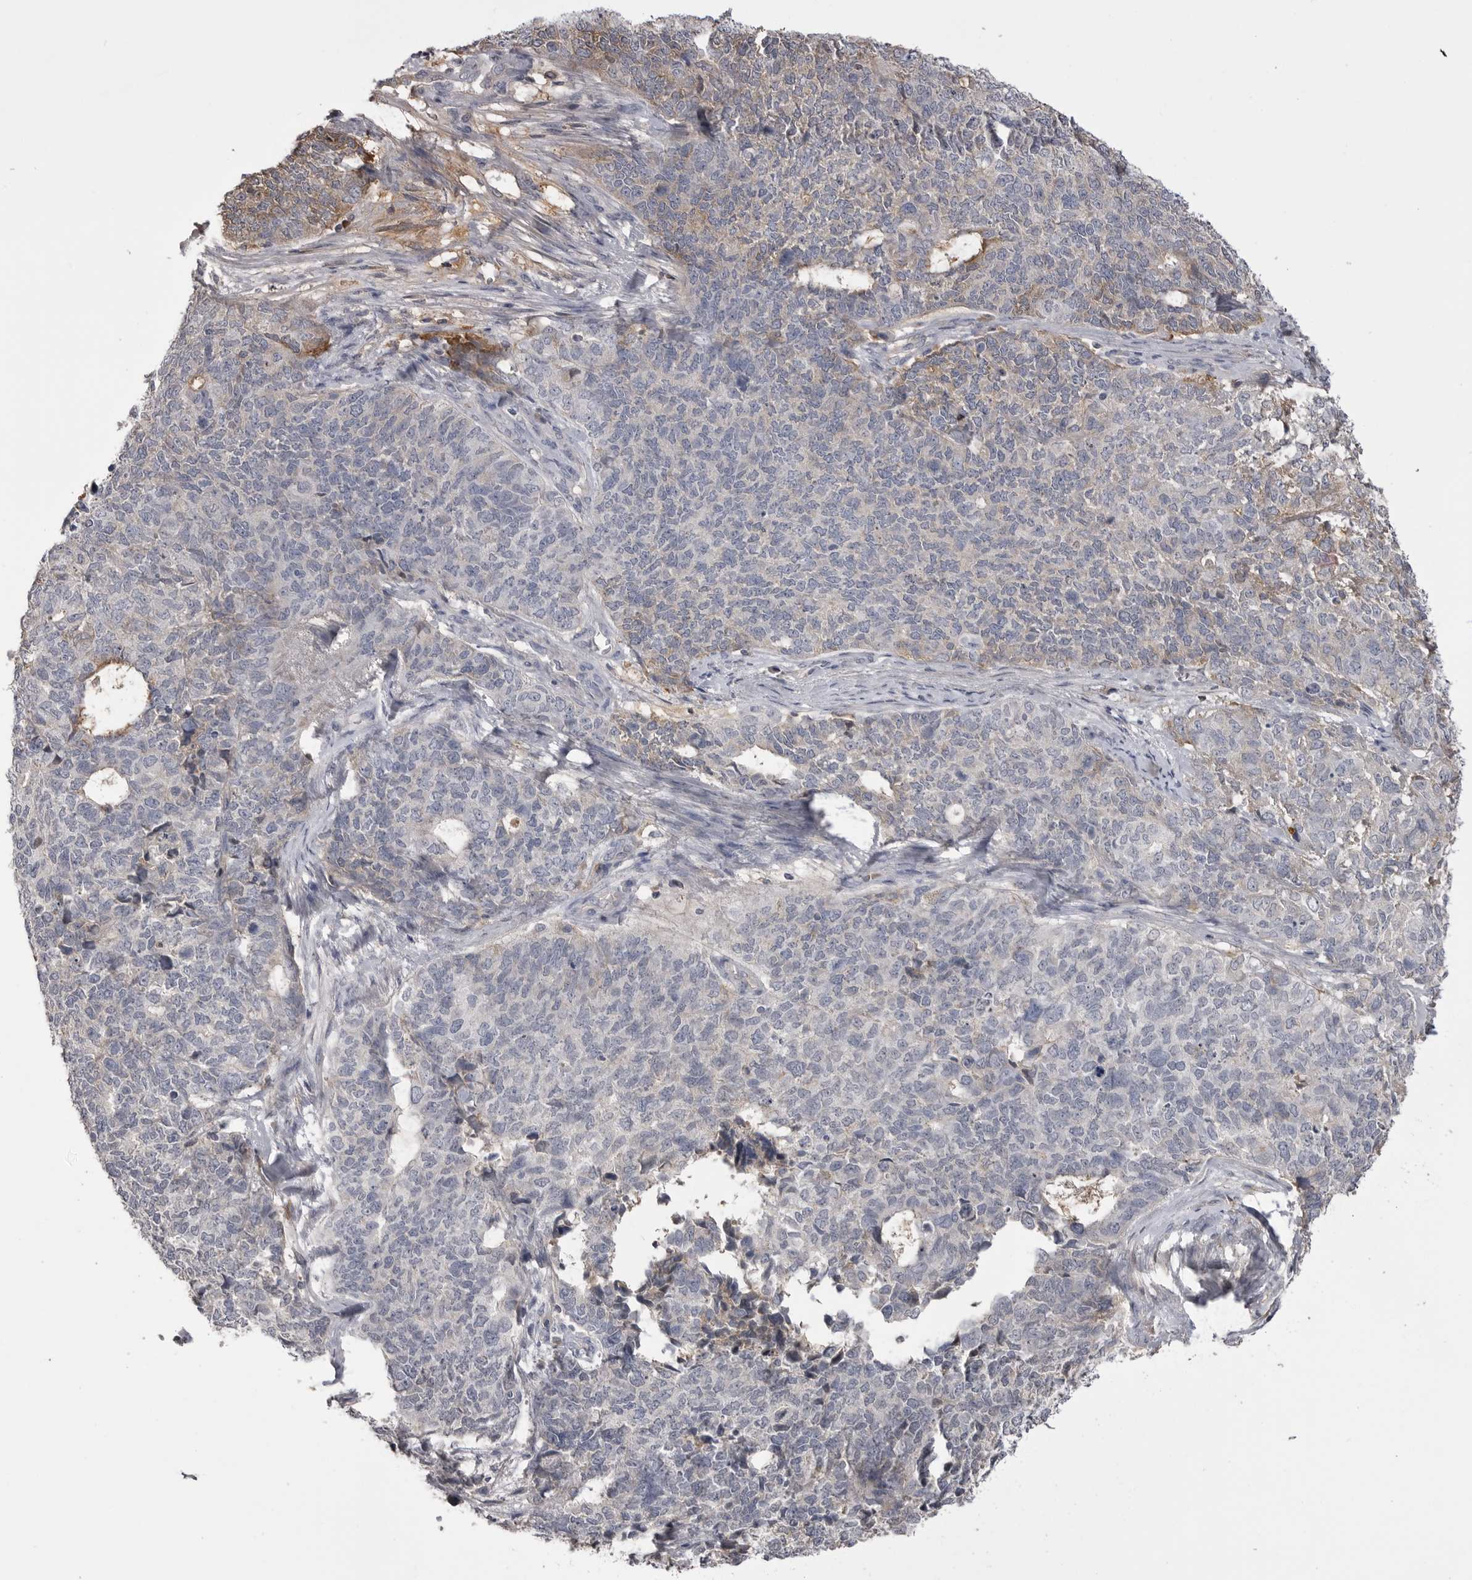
{"staining": {"intensity": "negative", "quantity": "none", "location": "none"}, "tissue": "cervical cancer", "cell_type": "Tumor cells", "image_type": "cancer", "snomed": [{"axis": "morphology", "description": "Squamous cell carcinoma, NOS"}, {"axis": "topography", "description": "Cervix"}], "caption": "Cervical cancer (squamous cell carcinoma) was stained to show a protein in brown. There is no significant expression in tumor cells.", "gene": "AHSG", "patient": {"sex": "female", "age": 63}}